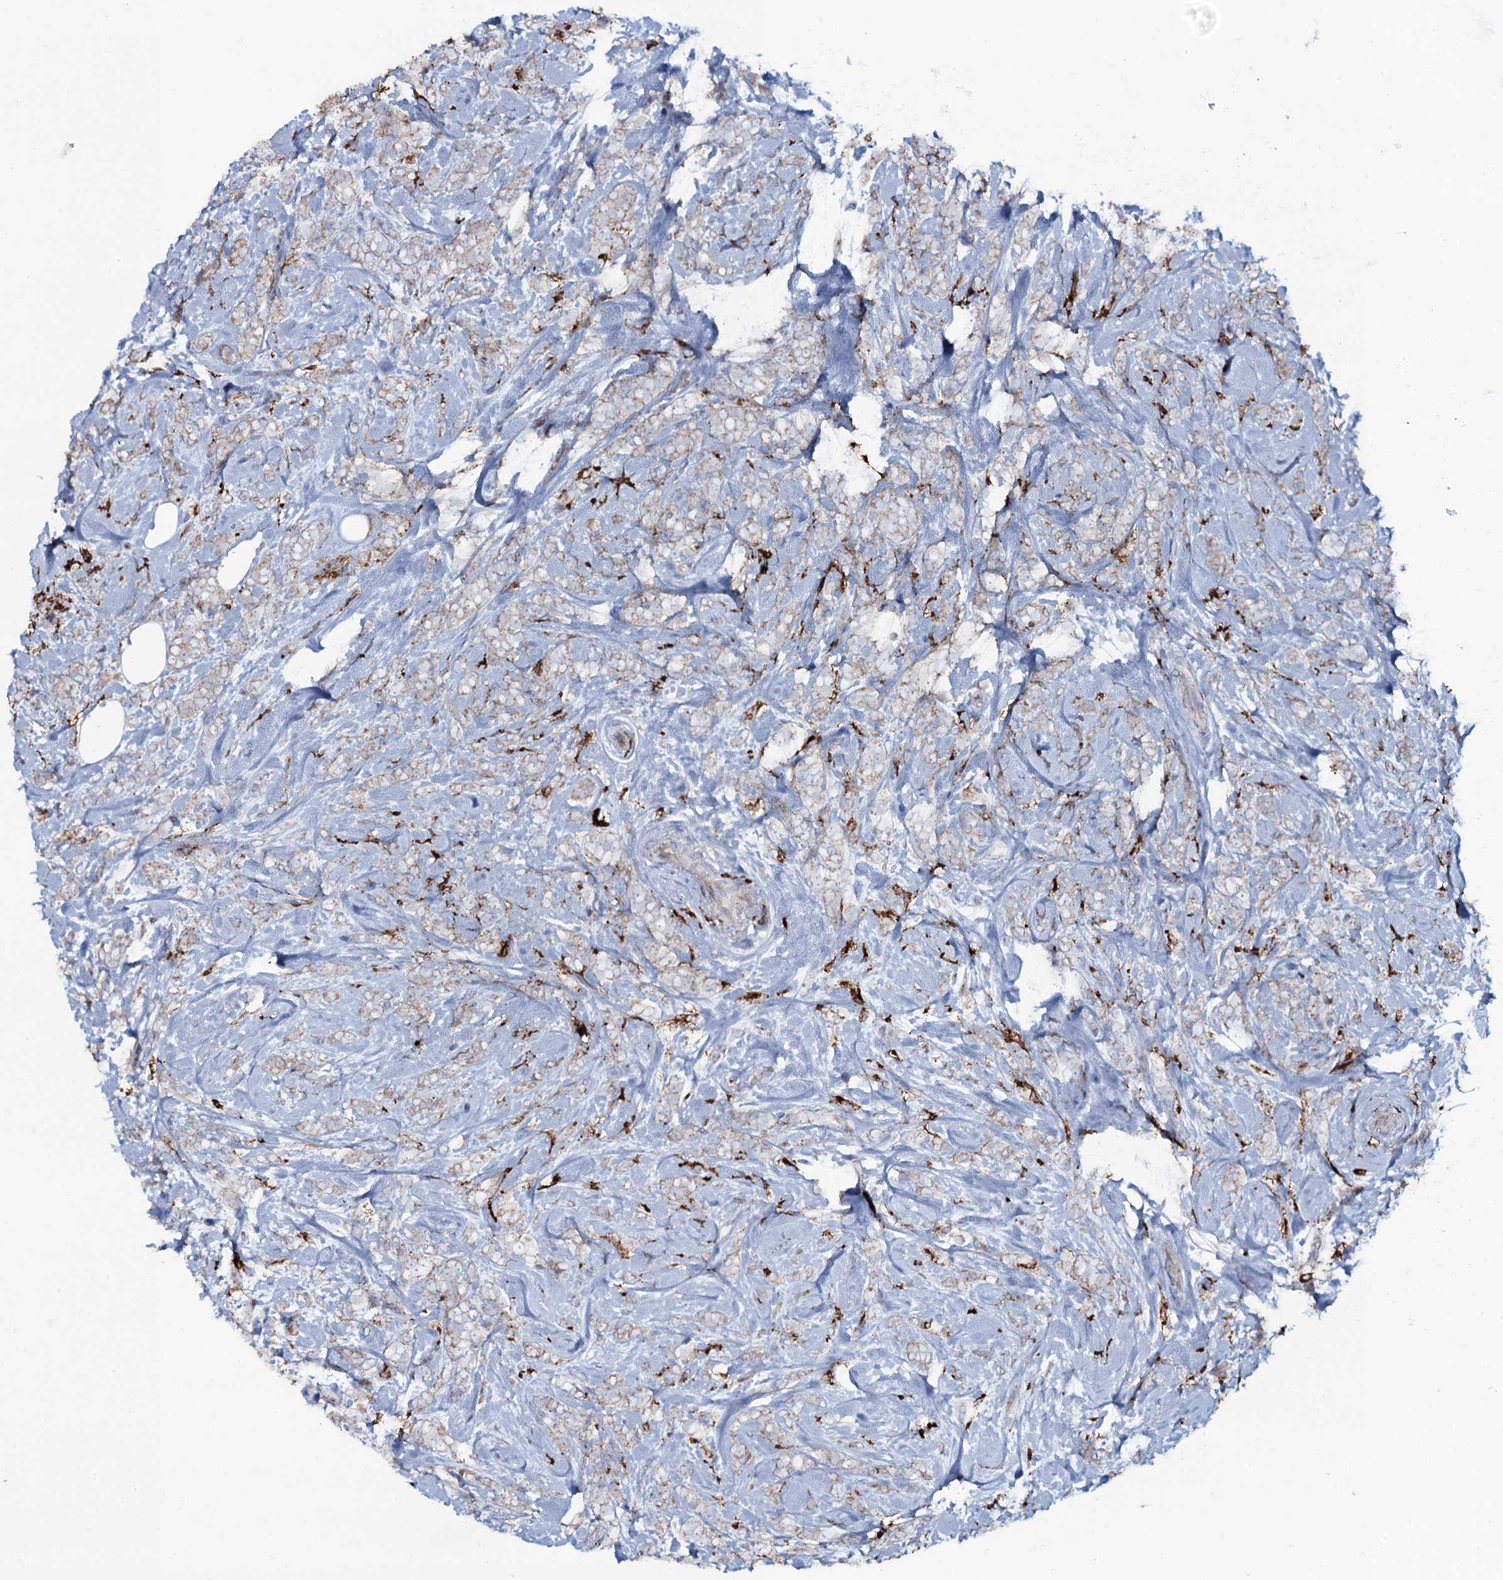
{"staining": {"intensity": "negative", "quantity": "none", "location": "none"}, "tissue": "breast cancer", "cell_type": "Tumor cells", "image_type": "cancer", "snomed": [{"axis": "morphology", "description": "Lobular carcinoma"}, {"axis": "topography", "description": "Breast"}], "caption": "High magnification brightfield microscopy of breast lobular carcinoma stained with DAB (3,3'-diaminobenzidine) (brown) and counterstained with hematoxylin (blue): tumor cells show no significant positivity.", "gene": "OSBPL2", "patient": {"sex": "female", "age": 58}}